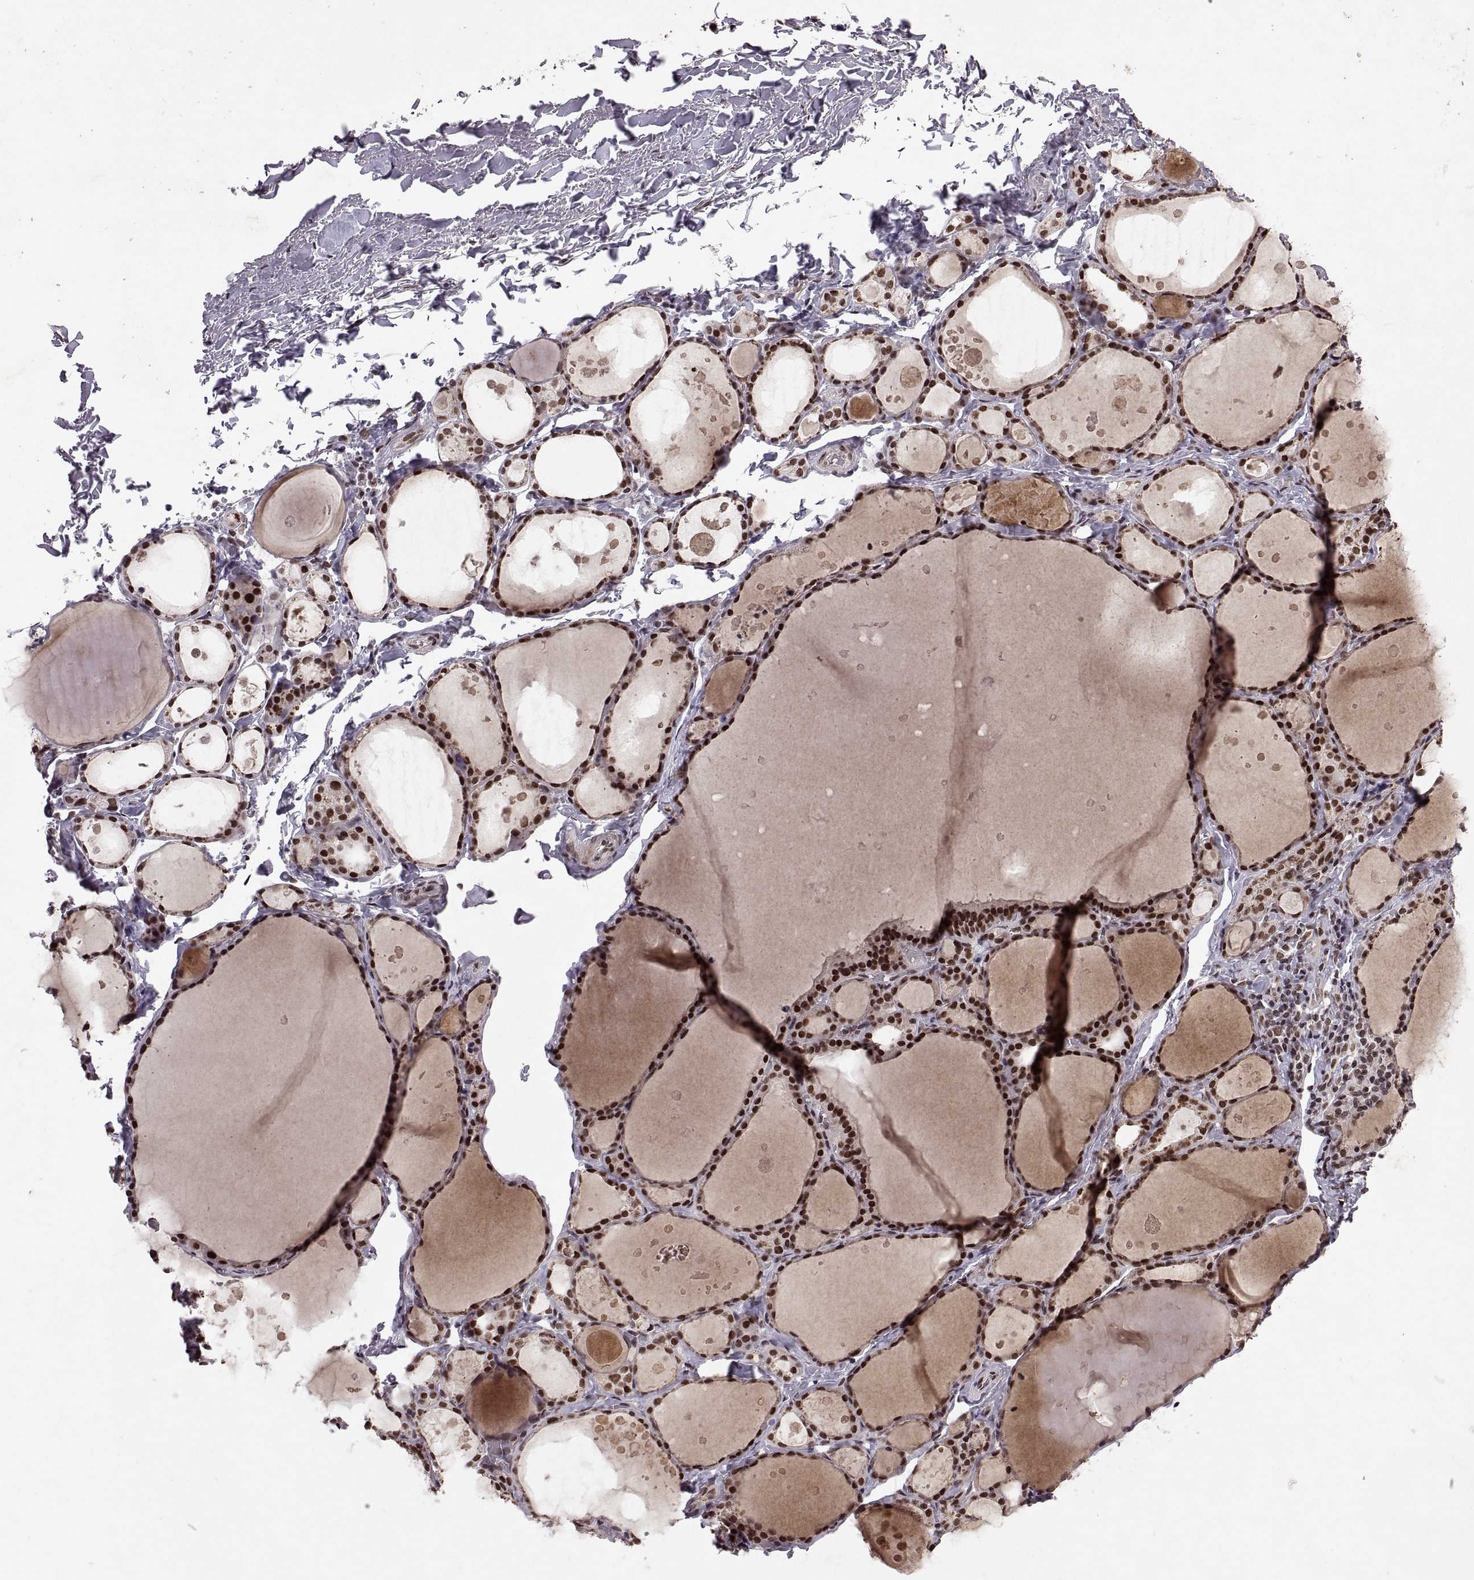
{"staining": {"intensity": "strong", "quantity": ">75%", "location": "nuclear"}, "tissue": "thyroid gland", "cell_type": "Glandular cells", "image_type": "normal", "snomed": [{"axis": "morphology", "description": "Normal tissue, NOS"}, {"axis": "topography", "description": "Thyroid gland"}], "caption": "Glandular cells demonstrate high levels of strong nuclear expression in about >75% of cells in normal human thyroid gland. The staining is performed using DAB brown chromogen to label protein expression. The nuclei are counter-stained blue using hematoxylin.", "gene": "MT1E", "patient": {"sex": "male", "age": 68}}